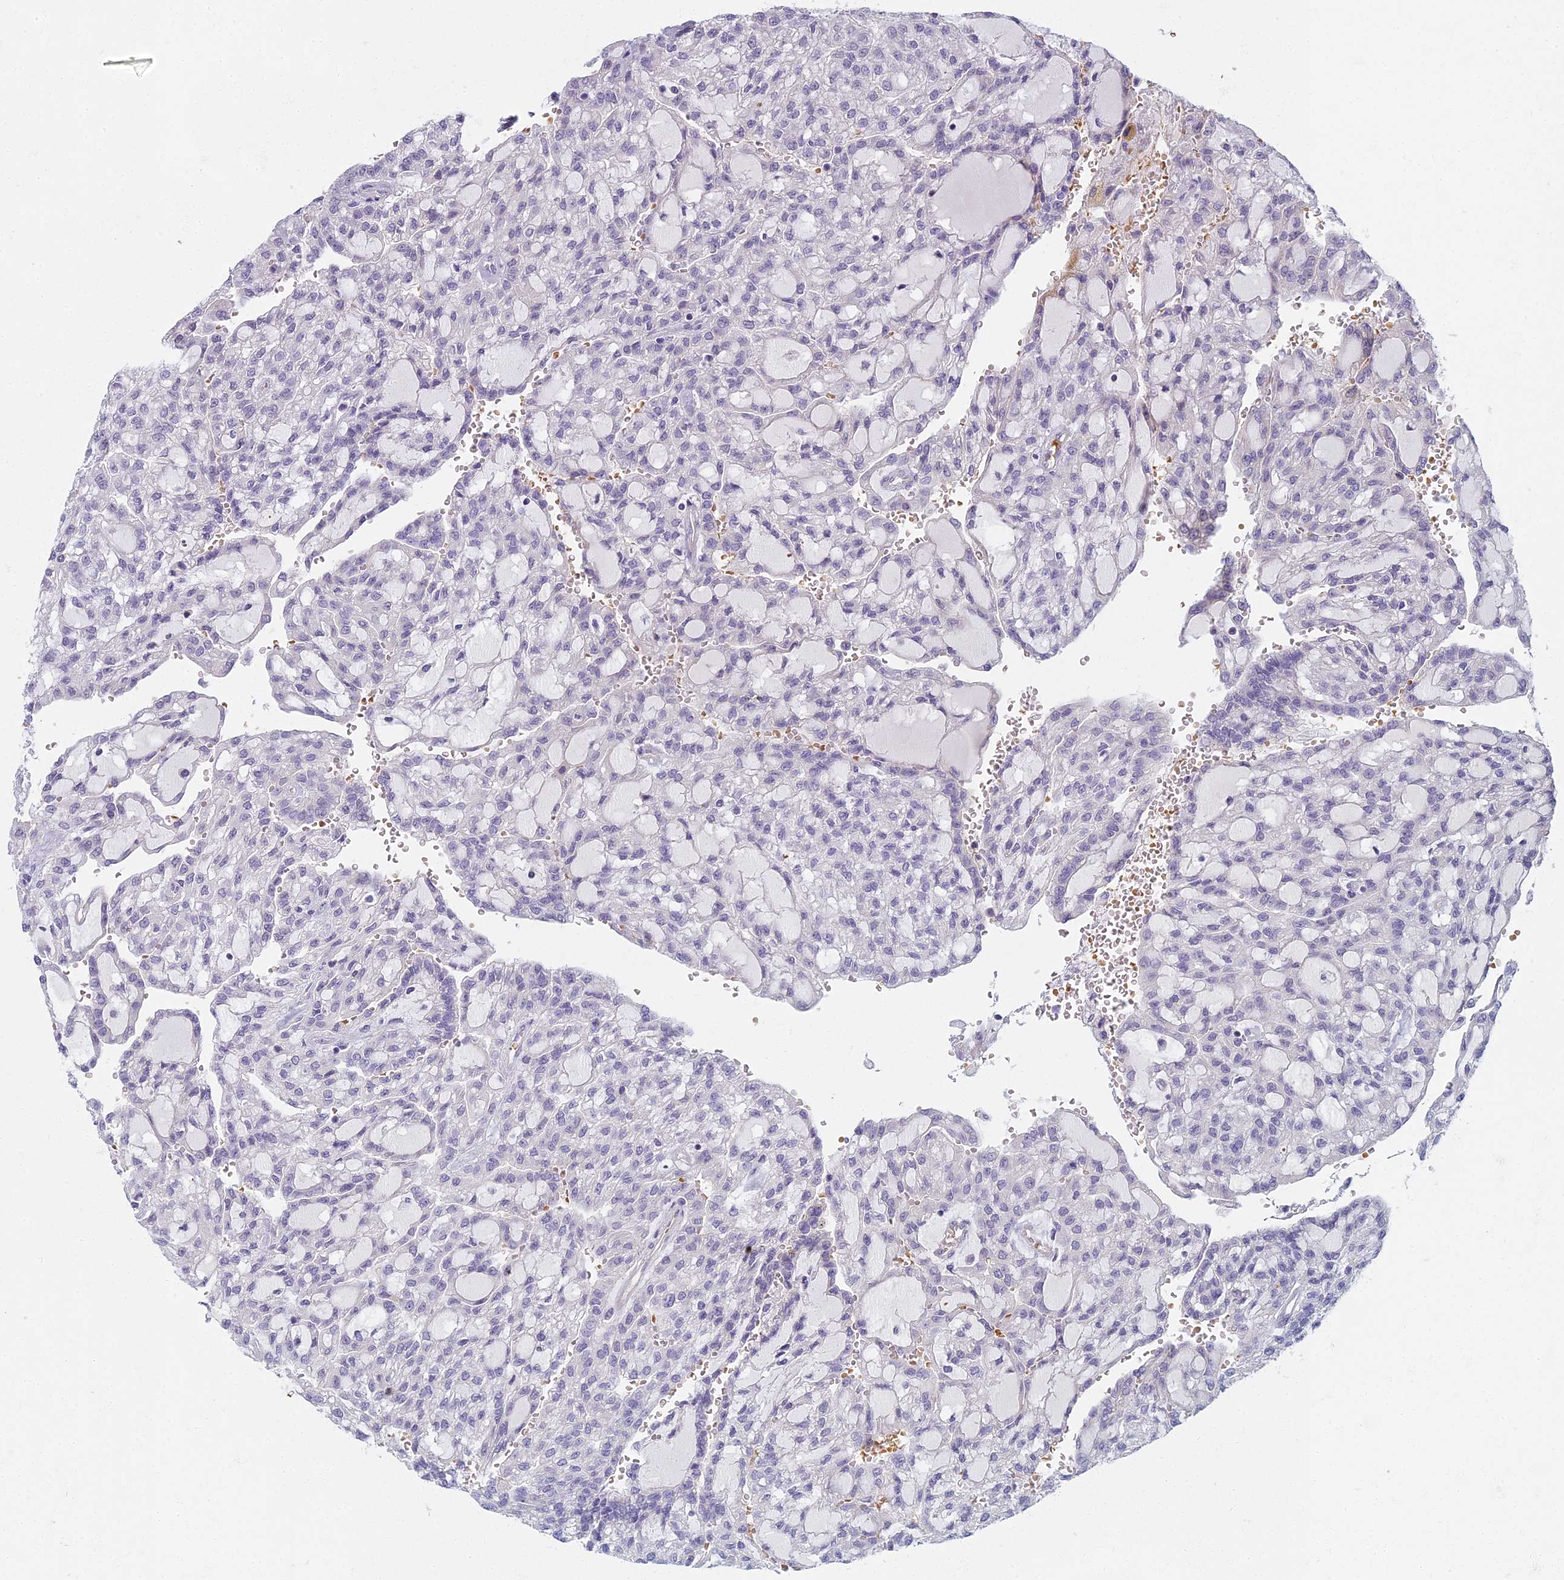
{"staining": {"intensity": "negative", "quantity": "none", "location": "none"}, "tissue": "renal cancer", "cell_type": "Tumor cells", "image_type": "cancer", "snomed": [{"axis": "morphology", "description": "Adenocarcinoma, NOS"}, {"axis": "topography", "description": "Kidney"}], "caption": "Human adenocarcinoma (renal) stained for a protein using immunohistochemistry demonstrates no expression in tumor cells.", "gene": "ARL15", "patient": {"sex": "male", "age": 63}}